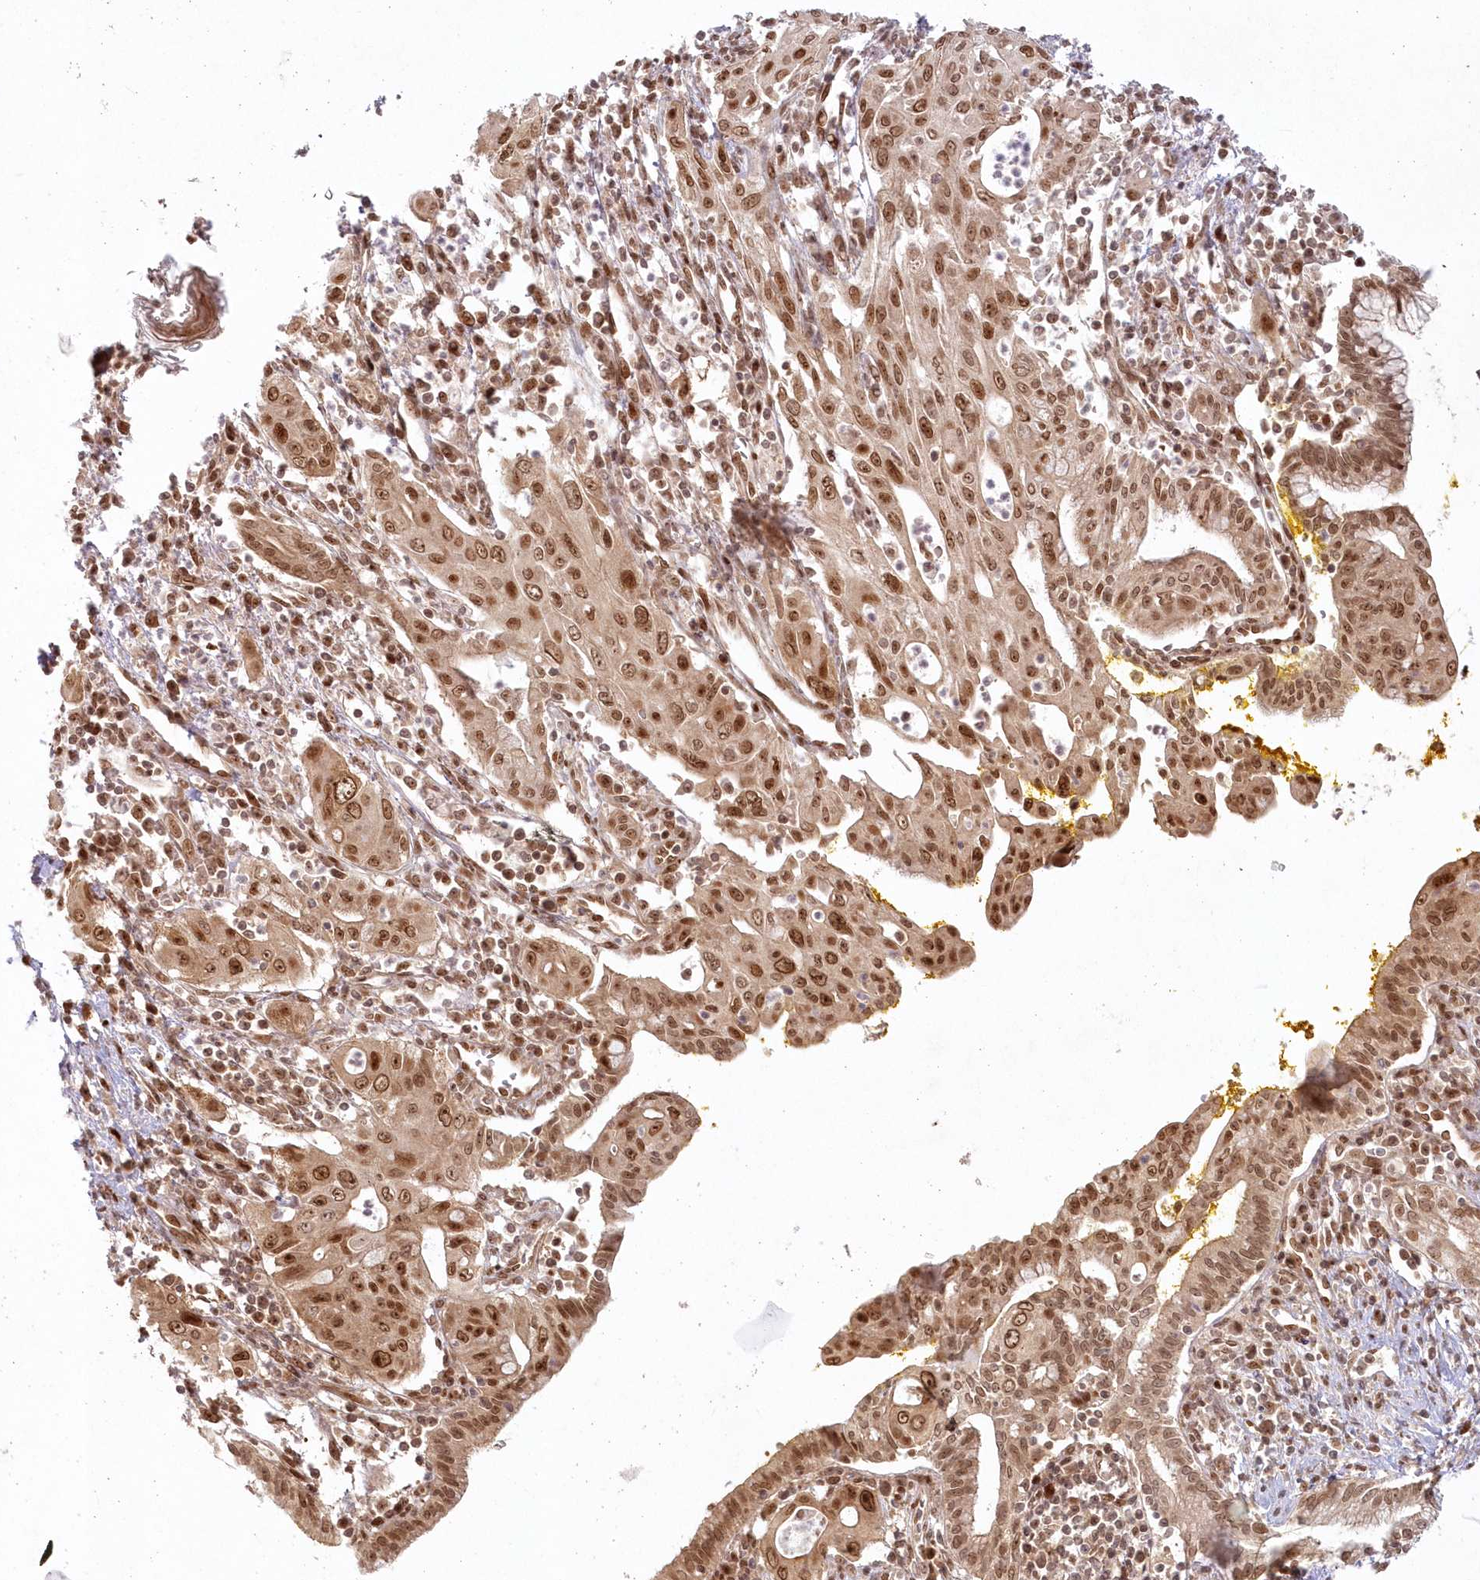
{"staining": {"intensity": "moderate", "quantity": ">75%", "location": "cytoplasmic/membranous,nuclear"}, "tissue": "pancreatic cancer", "cell_type": "Tumor cells", "image_type": "cancer", "snomed": [{"axis": "morphology", "description": "Adenocarcinoma, NOS"}, {"axis": "topography", "description": "Pancreas"}], "caption": "Immunohistochemical staining of human pancreatic adenocarcinoma displays medium levels of moderate cytoplasmic/membranous and nuclear expression in approximately >75% of tumor cells. (DAB IHC with brightfield microscopy, high magnification).", "gene": "TOGARAM2", "patient": {"sex": "male", "age": 58}}